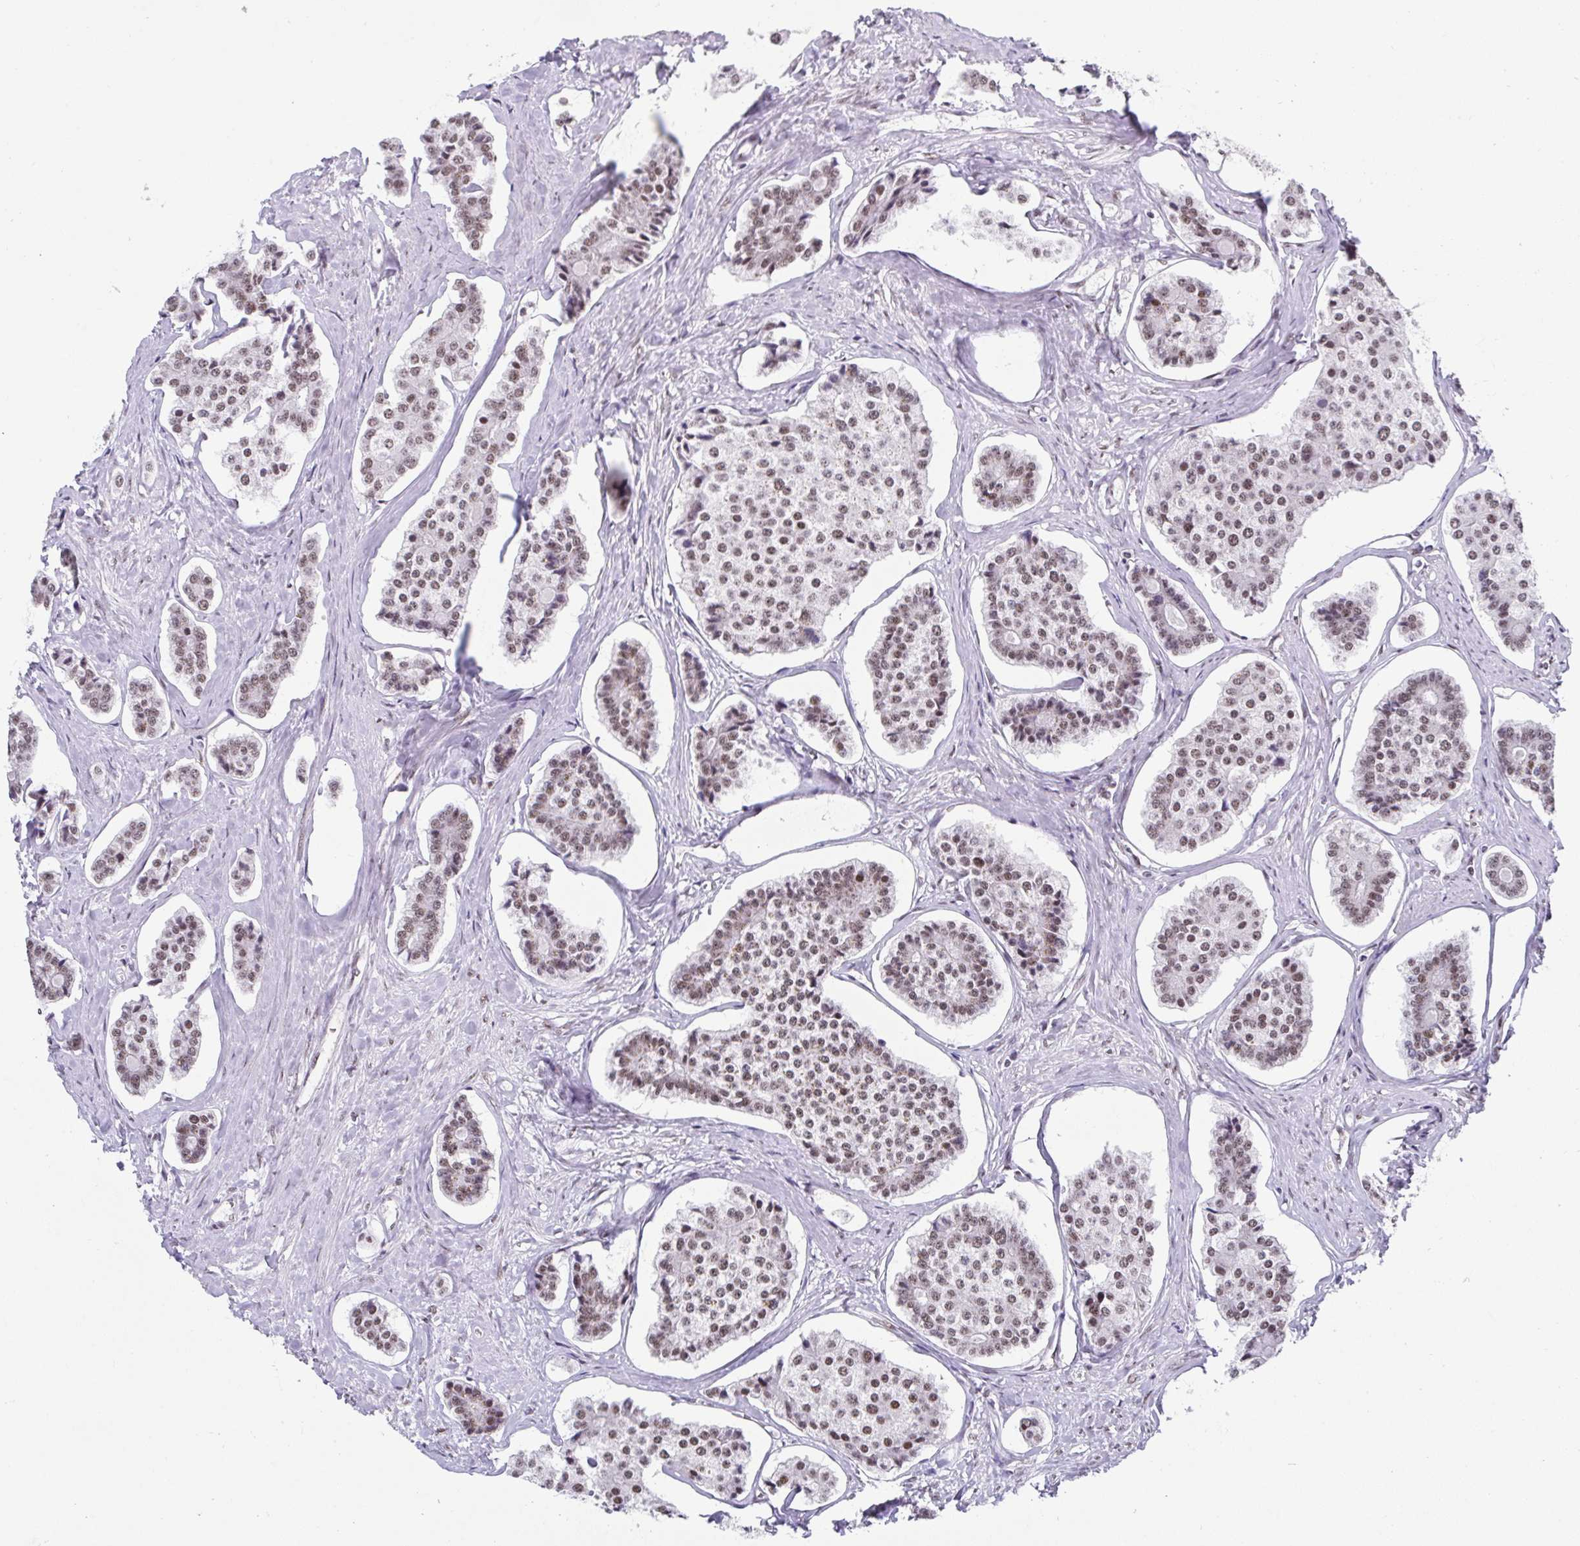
{"staining": {"intensity": "moderate", "quantity": ">75%", "location": "nuclear"}, "tissue": "carcinoid", "cell_type": "Tumor cells", "image_type": "cancer", "snomed": [{"axis": "morphology", "description": "Carcinoid, malignant, NOS"}, {"axis": "topography", "description": "Small intestine"}], "caption": "Carcinoid was stained to show a protein in brown. There is medium levels of moderate nuclear staining in approximately >75% of tumor cells.", "gene": "SLC7A10", "patient": {"sex": "female", "age": 65}}